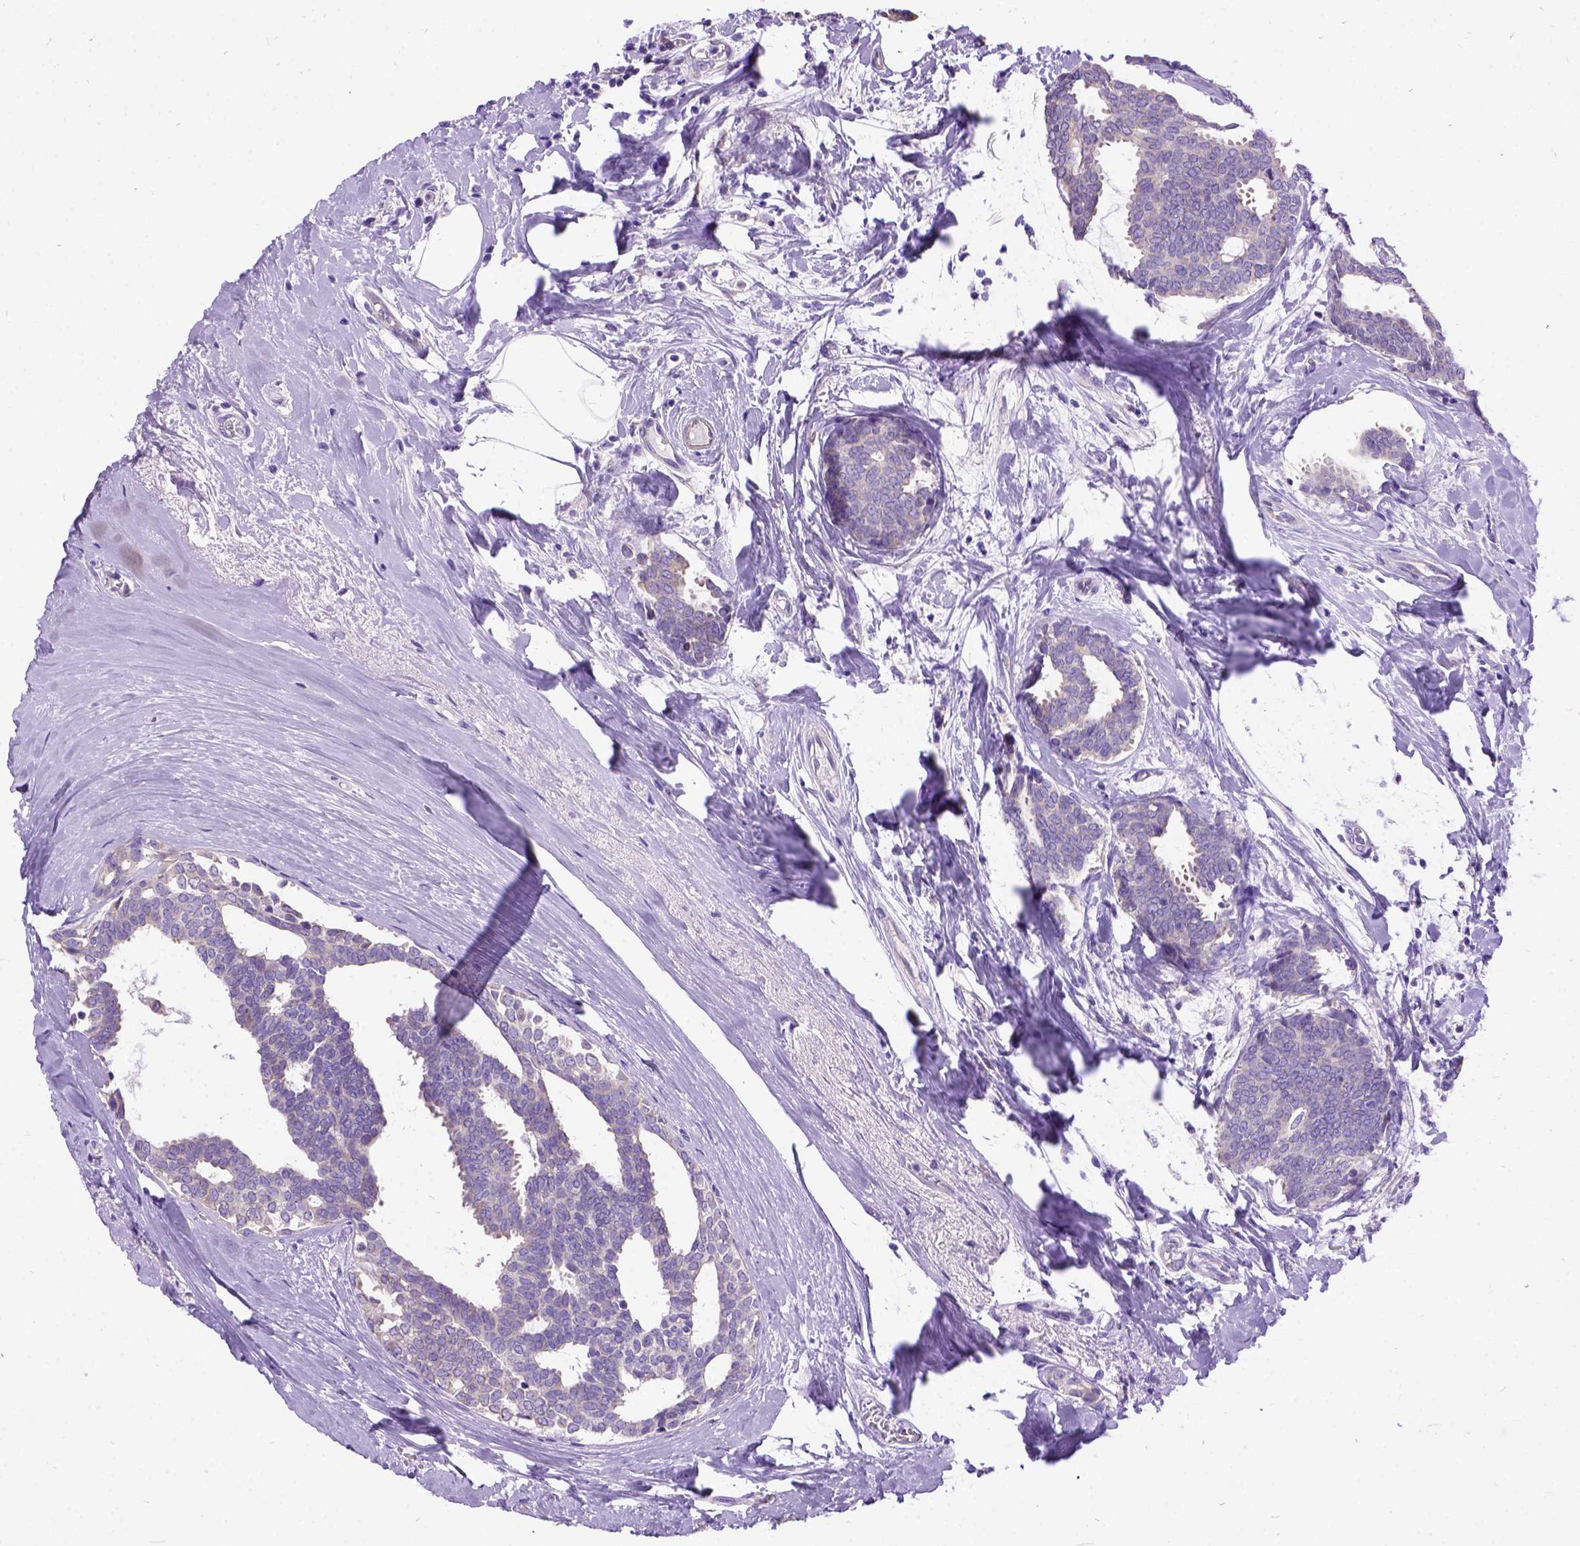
{"staining": {"intensity": "negative", "quantity": "none", "location": "none"}, "tissue": "breast cancer", "cell_type": "Tumor cells", "image_type": "cancer", "snomed": [{"axis": "morphology", "description": "Intraductal carcinoma, in situ"}, {"axis": "morphology", "description": "Duct carcinoma"}, {"axis": "morphology", "description": "Lobular carcinoma, in situ"}, {"axis": "topography", "description": "Breast"}], "caption": "Tumor cells are negative for protein expression in human breast cancer (intraductal carcinoma). (Stains: DAB (3,3'-diaminobenzidine) immunohistochemistry (IHC) with hematoxylin counter stain, Microscopy: brightfield microscopy at high magnification).", "gene": "CFAP54", "patient": {"sex": "female", "age": 44}}